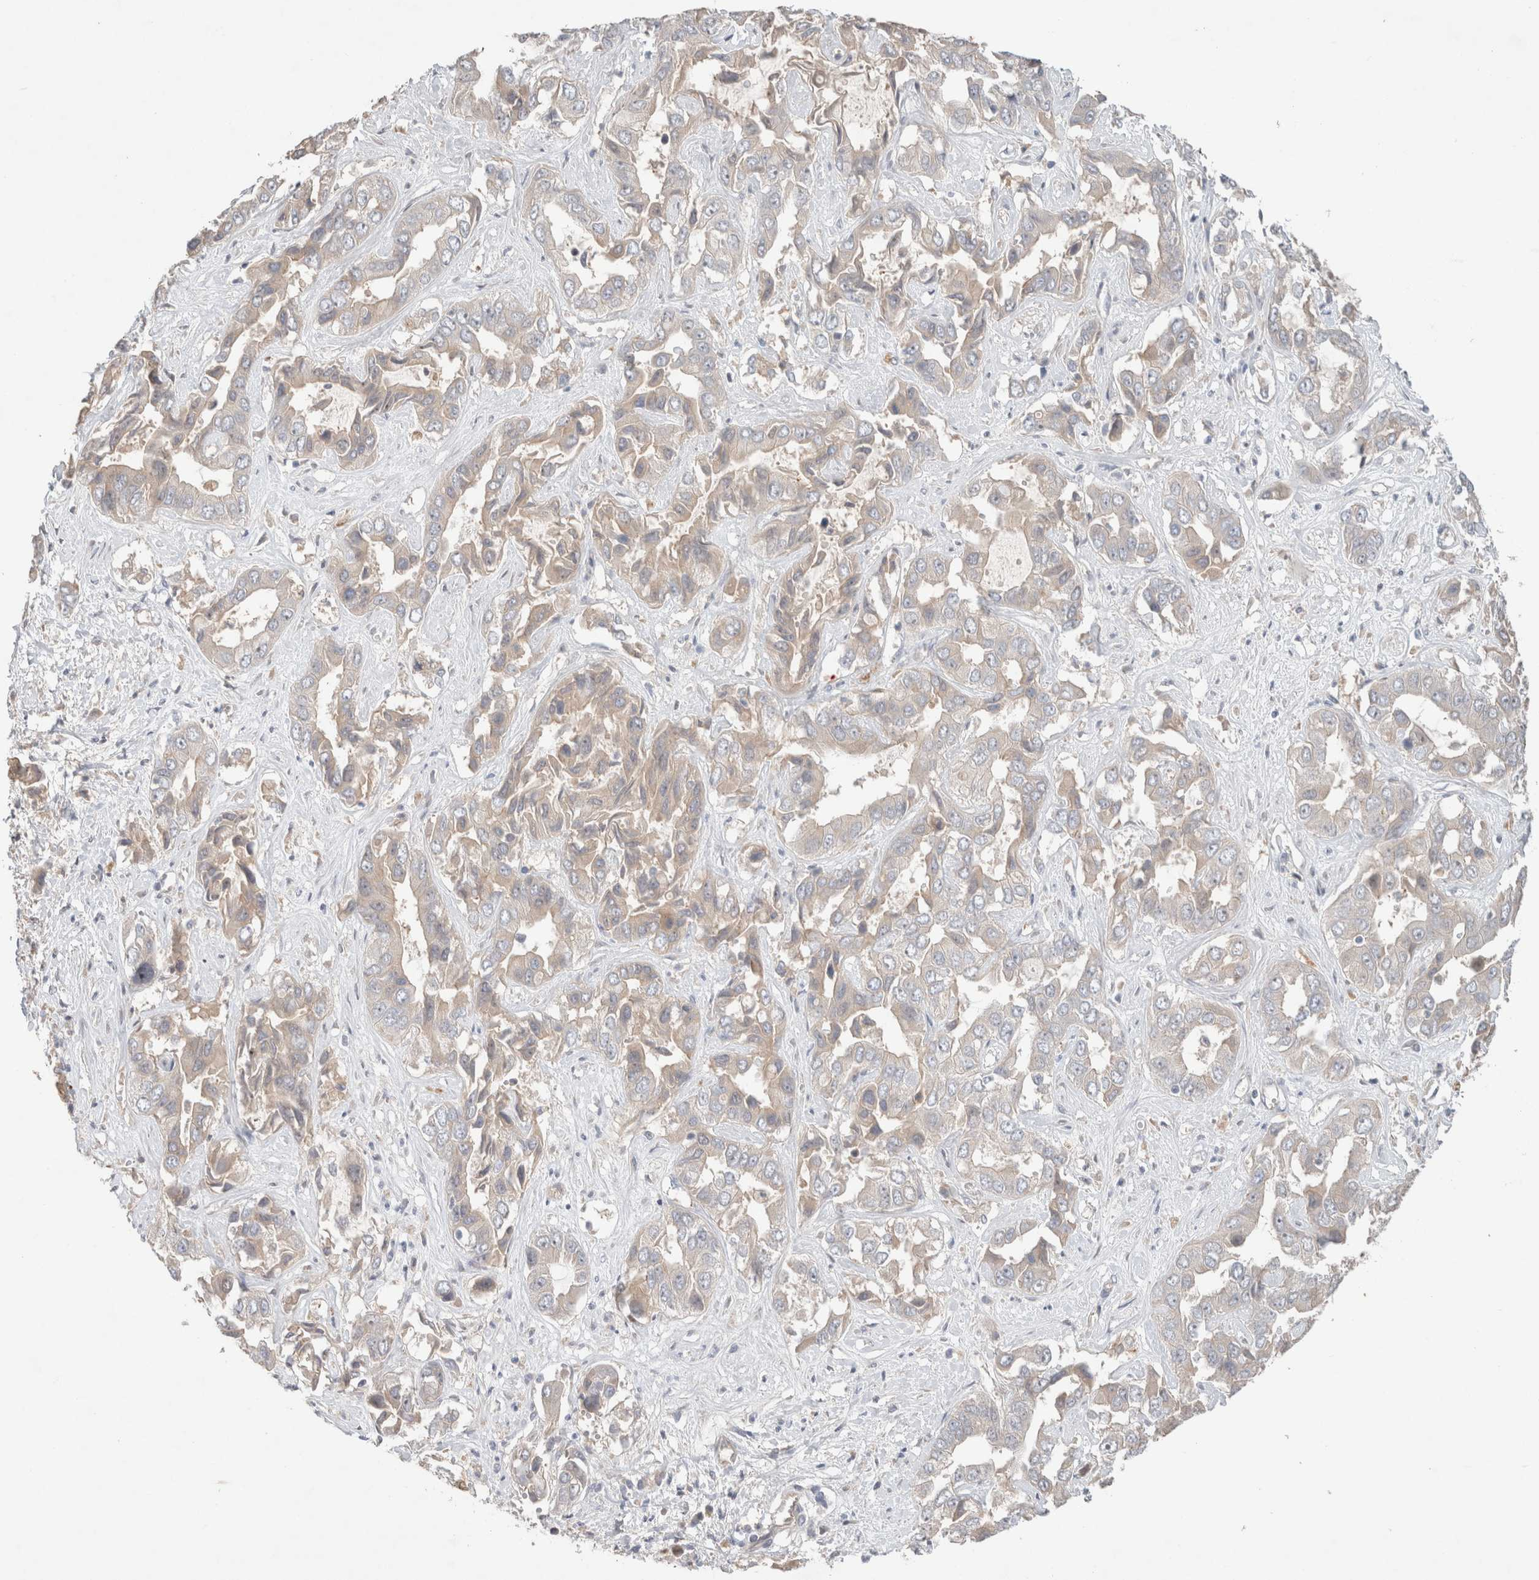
{"staining": {"intensity": "weak", "quantity": "<25%", "location": "cytoplasmic/membranous"}, "tissue": "liver cancer", "cell_type": "Tumor cells", "image_type": "cancer", "snomed": [{"axis": "morphology", "description": "Cholangiocarcinoma"}, {"axis": "topography", "description": "Liver"}], "caption": "Immunohistochemical staining of human liver cholangiocarcinoma displays no significant staining in tumor cells.", "gene": "SYDE2", "patient": {"sex": "female", "age": 52}}